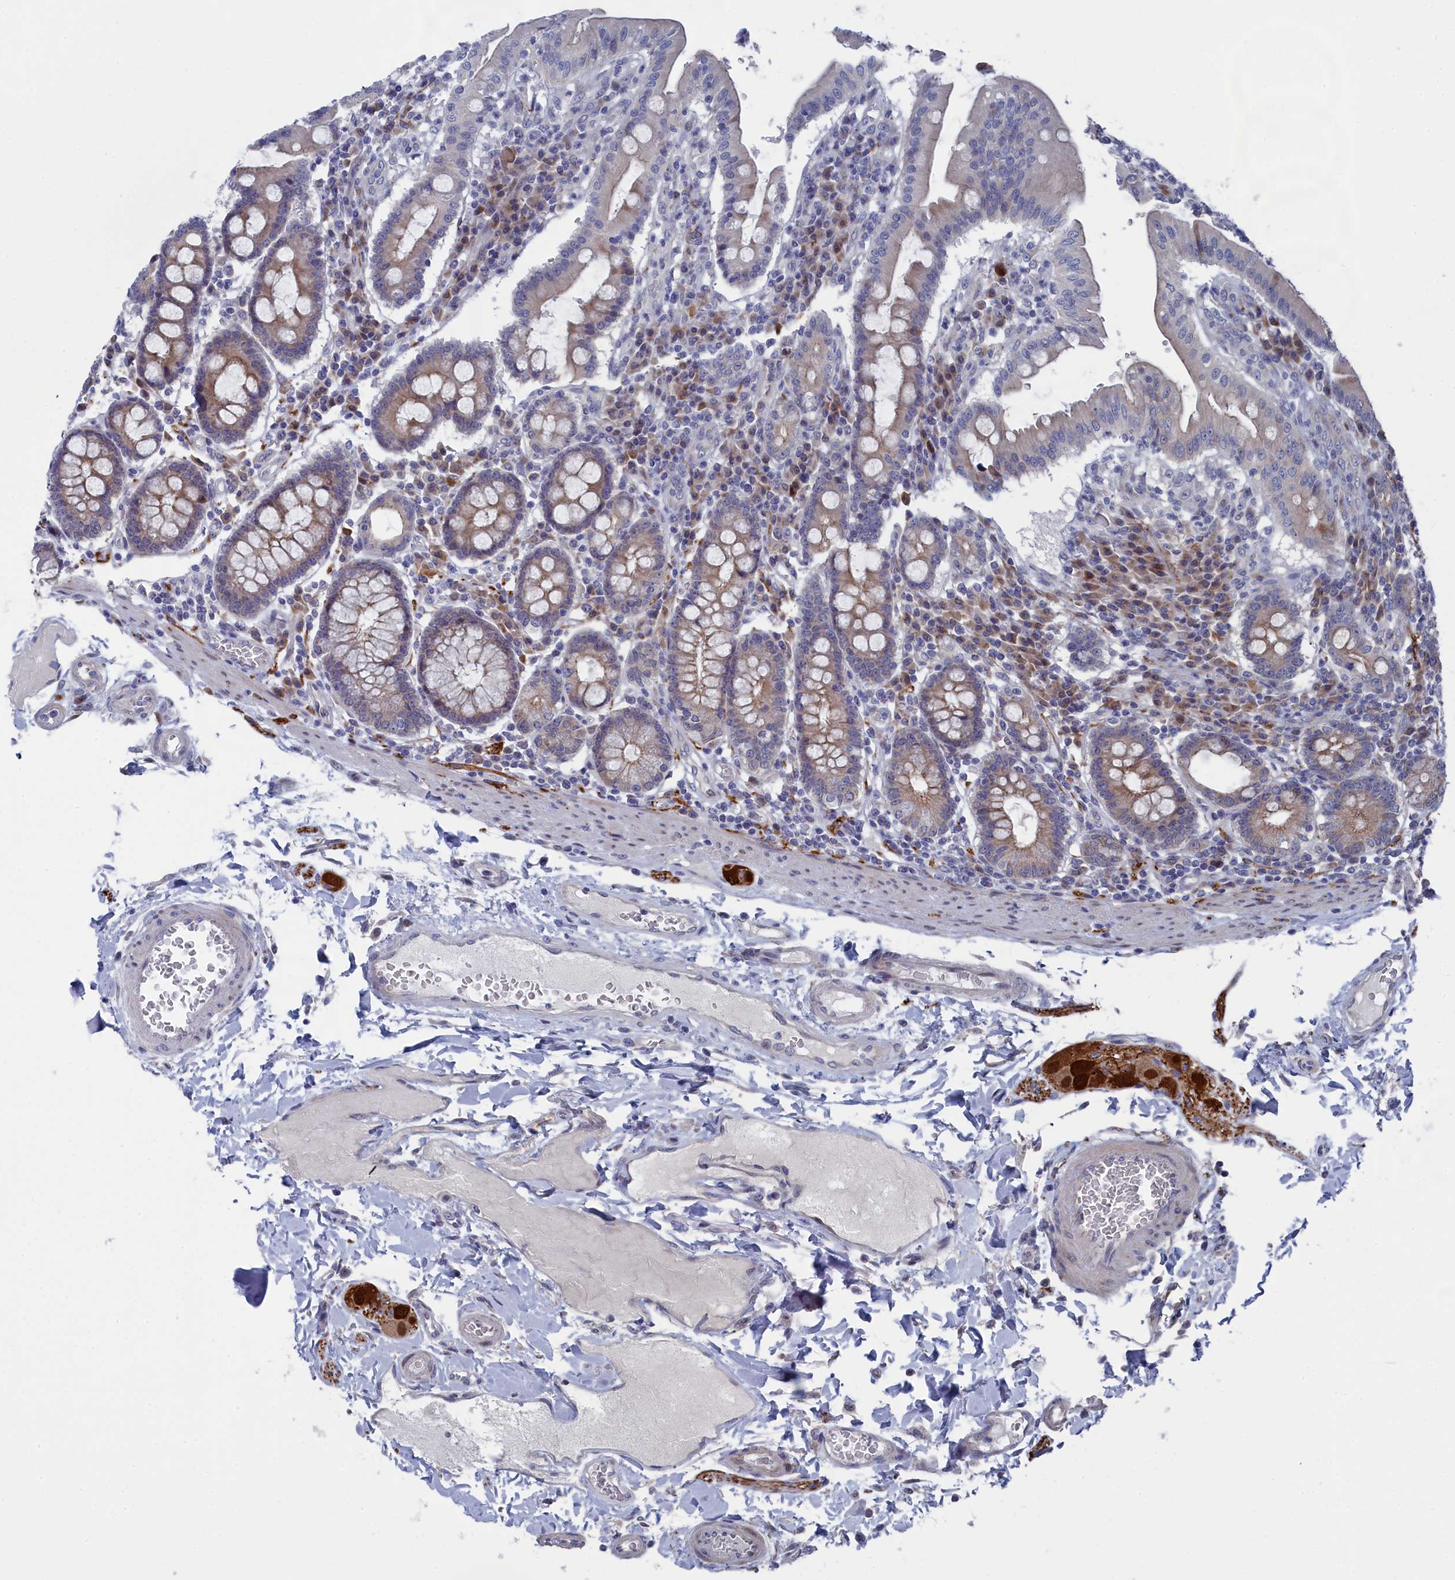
{"staining": {"intensity": "moderate", "quantity": "25%-75%", "location": "cytoplasmic/membranous"}, "tissue": "duodenum", "cell_type": "Glandular cells", "image_type": "normal", "snomed": [{"axis": "morphology", "description": "Normal tissue, NOS"}, {"axis": "morphology", "description": "Adenocarcinoma, NOS"}, {"axis": "topography", "description": "Pancreas"}, {"axis": "topography", "description": "Duodenum"}], "caption": "Immunohistochemistry (IHC) photomicrograph of normal human duodenum stained for a protein (brown), which exhibits medium levels of moderate cytoplasmic/membranous expression in approximately 25%-75% of glandular cells.", "gene": "TMEM161A", "patient": {"sex": "male", "age": 50}}